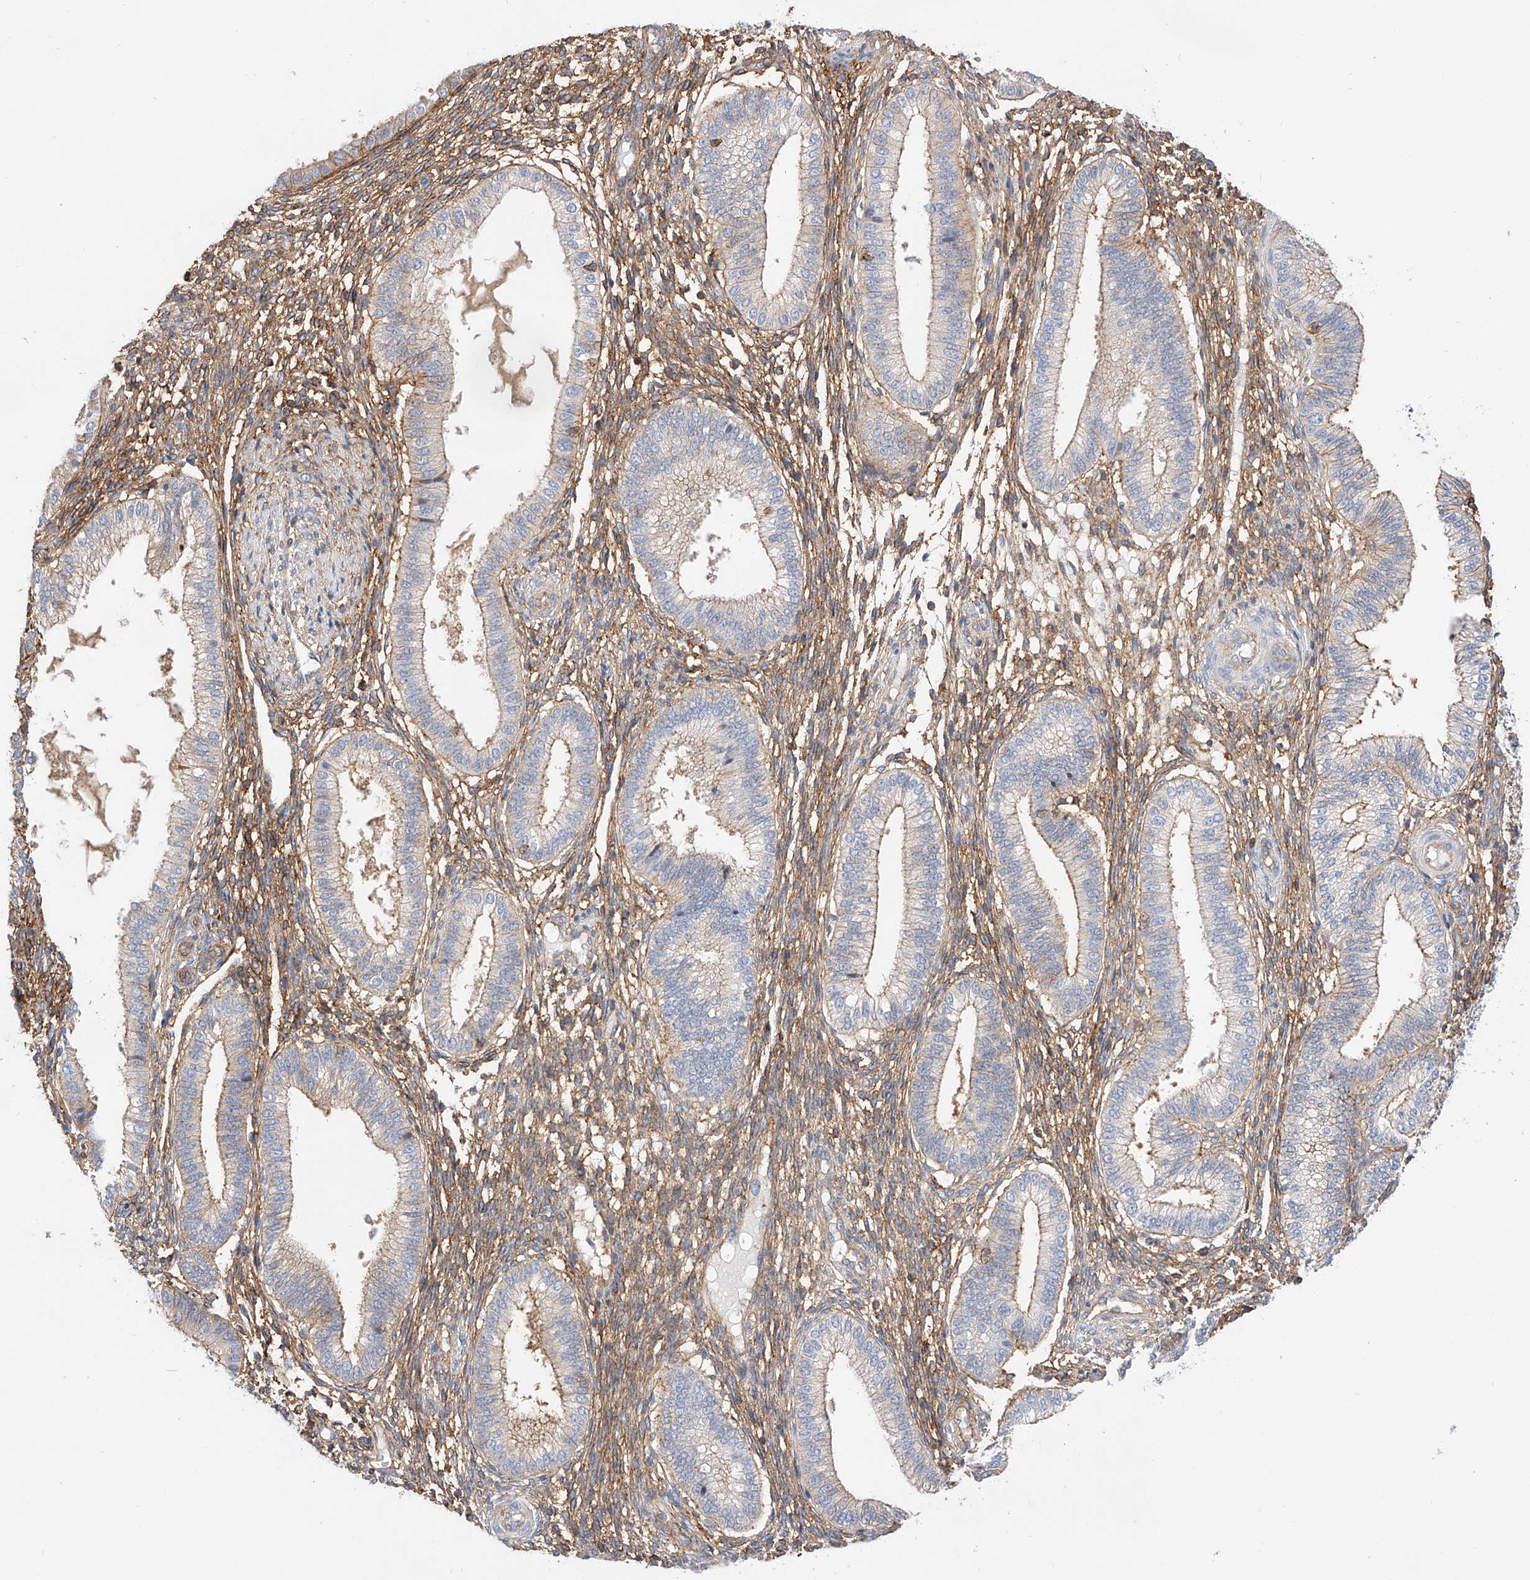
{"staining": {"intensity": "moderate", "quantity": ">75%", "location": "cytoplasmic/membranous"}, "tissue": "endometrium", "cell_type": "Cells in endometrial stroma", "image_type": "normal", "snomed": [{"axis": "morphology", "description": "Normal tissue, NOS"}, {"axis": "topography", "description": "Endometrium"}], "caption": "High-power microscopy captured an immunohistochemistry (IHC) image of benign endometrium, revealing moderate cytoplasmic/membranous positivity in about >75% of cells in endometrial stroma.", "gene": "ENSG00000259132", "patient": {"sex": "female", "age": 39}}